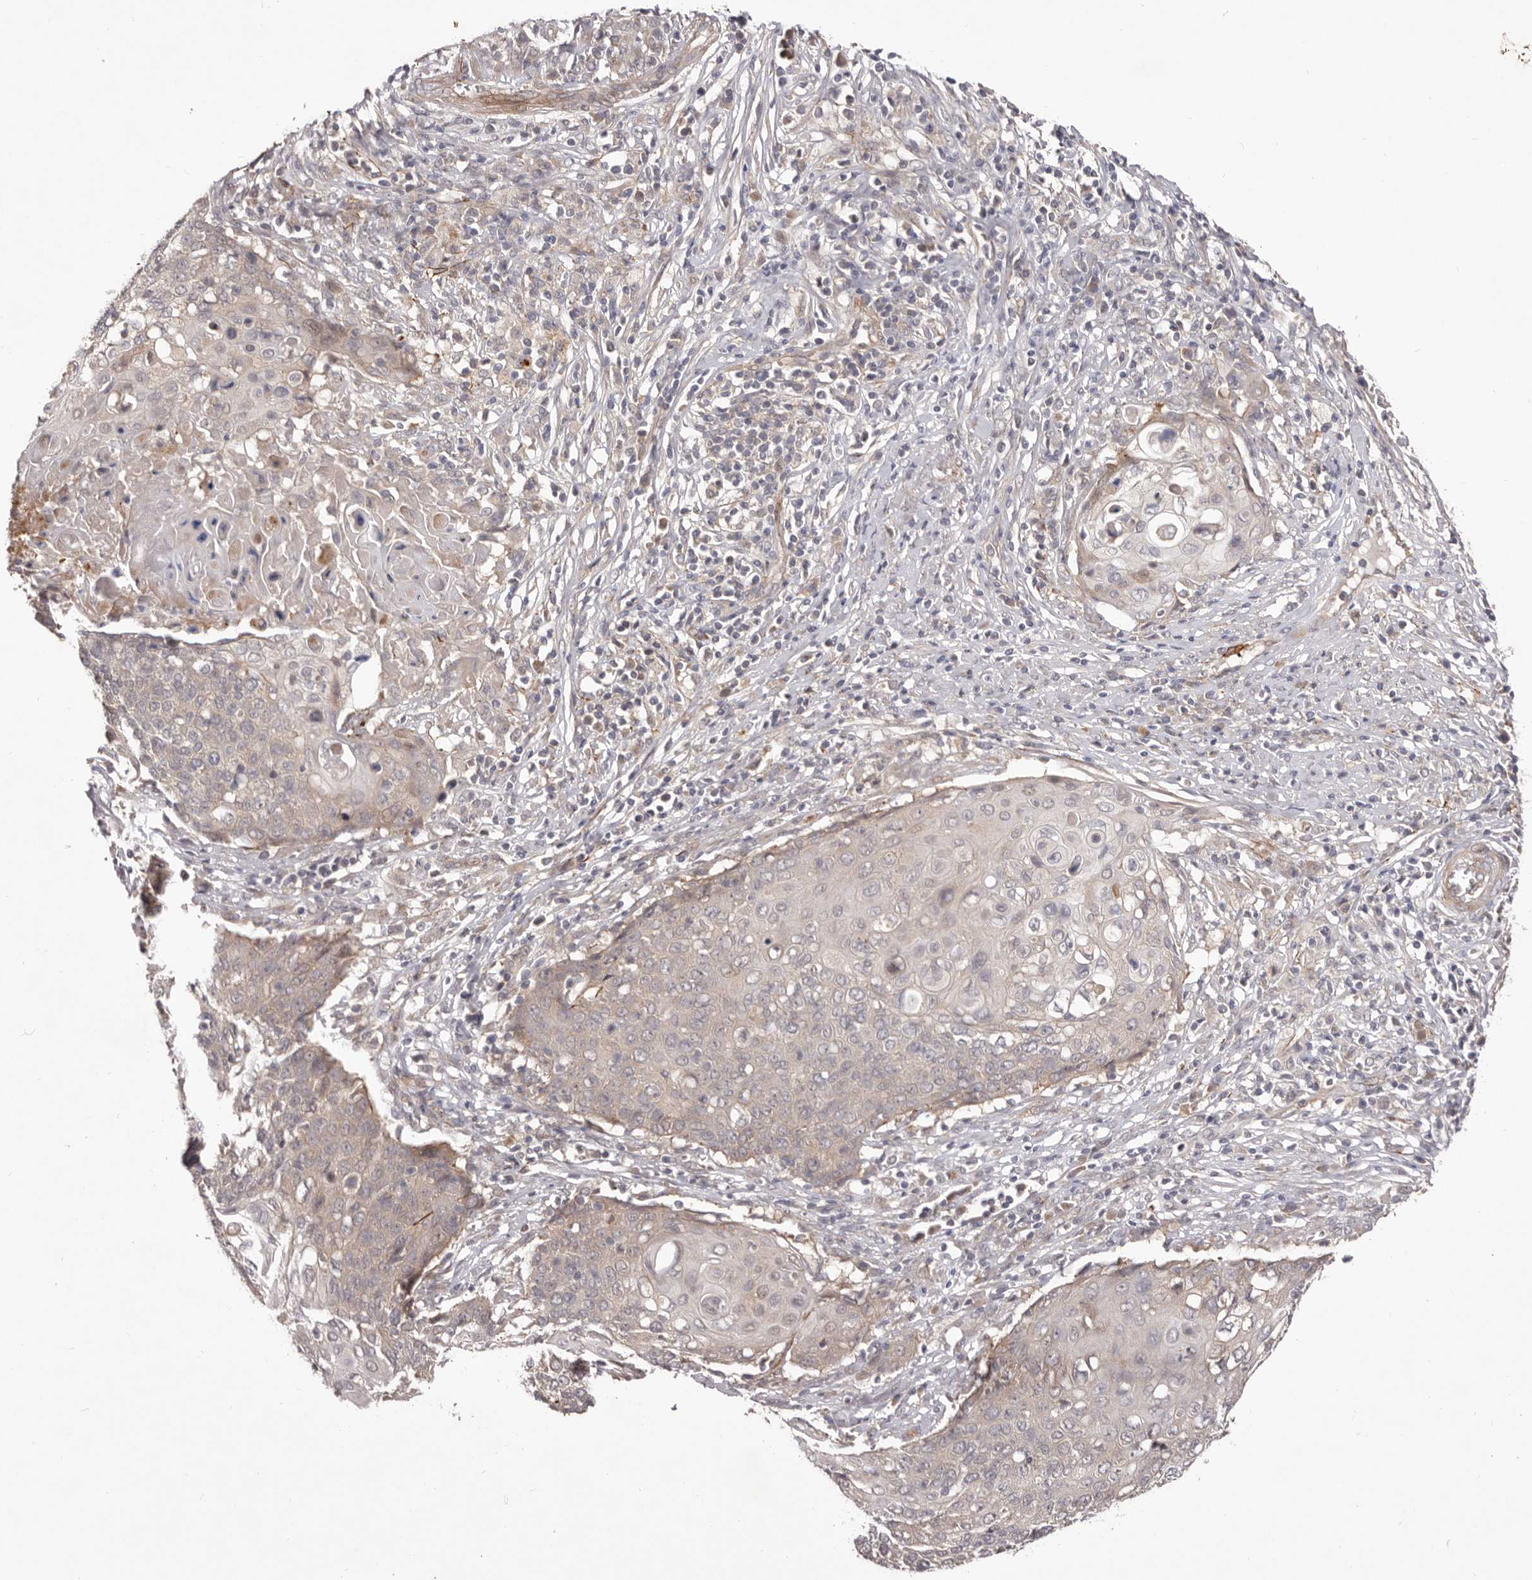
{"staining": {"intensity": "weak", "quantity": "<25%", "location": "cytoplasmic/membranous"}, "tissue": "cervical cancer", "cell_type": "Tumor cells", "image_type": "cancer", "snomed": [{"axis": "morphology", "description": "Squamous cell carcinoma, NOS"}, {"axis": "topography", "description": "Cervix"}], "caption": "Protein analysis of cervical cancer (squamous cell carcinoma) reveals no significant staining in tumor cells. The staining was performed using DAB (3,3'-diaminobenzidine) to visualize the protein expression in brown, while the nuclei were stained in blue with hematoxylin (Magnification: 20x).", "gene": "HBS1L", "patient": {"sex": "female", "age": 39}}